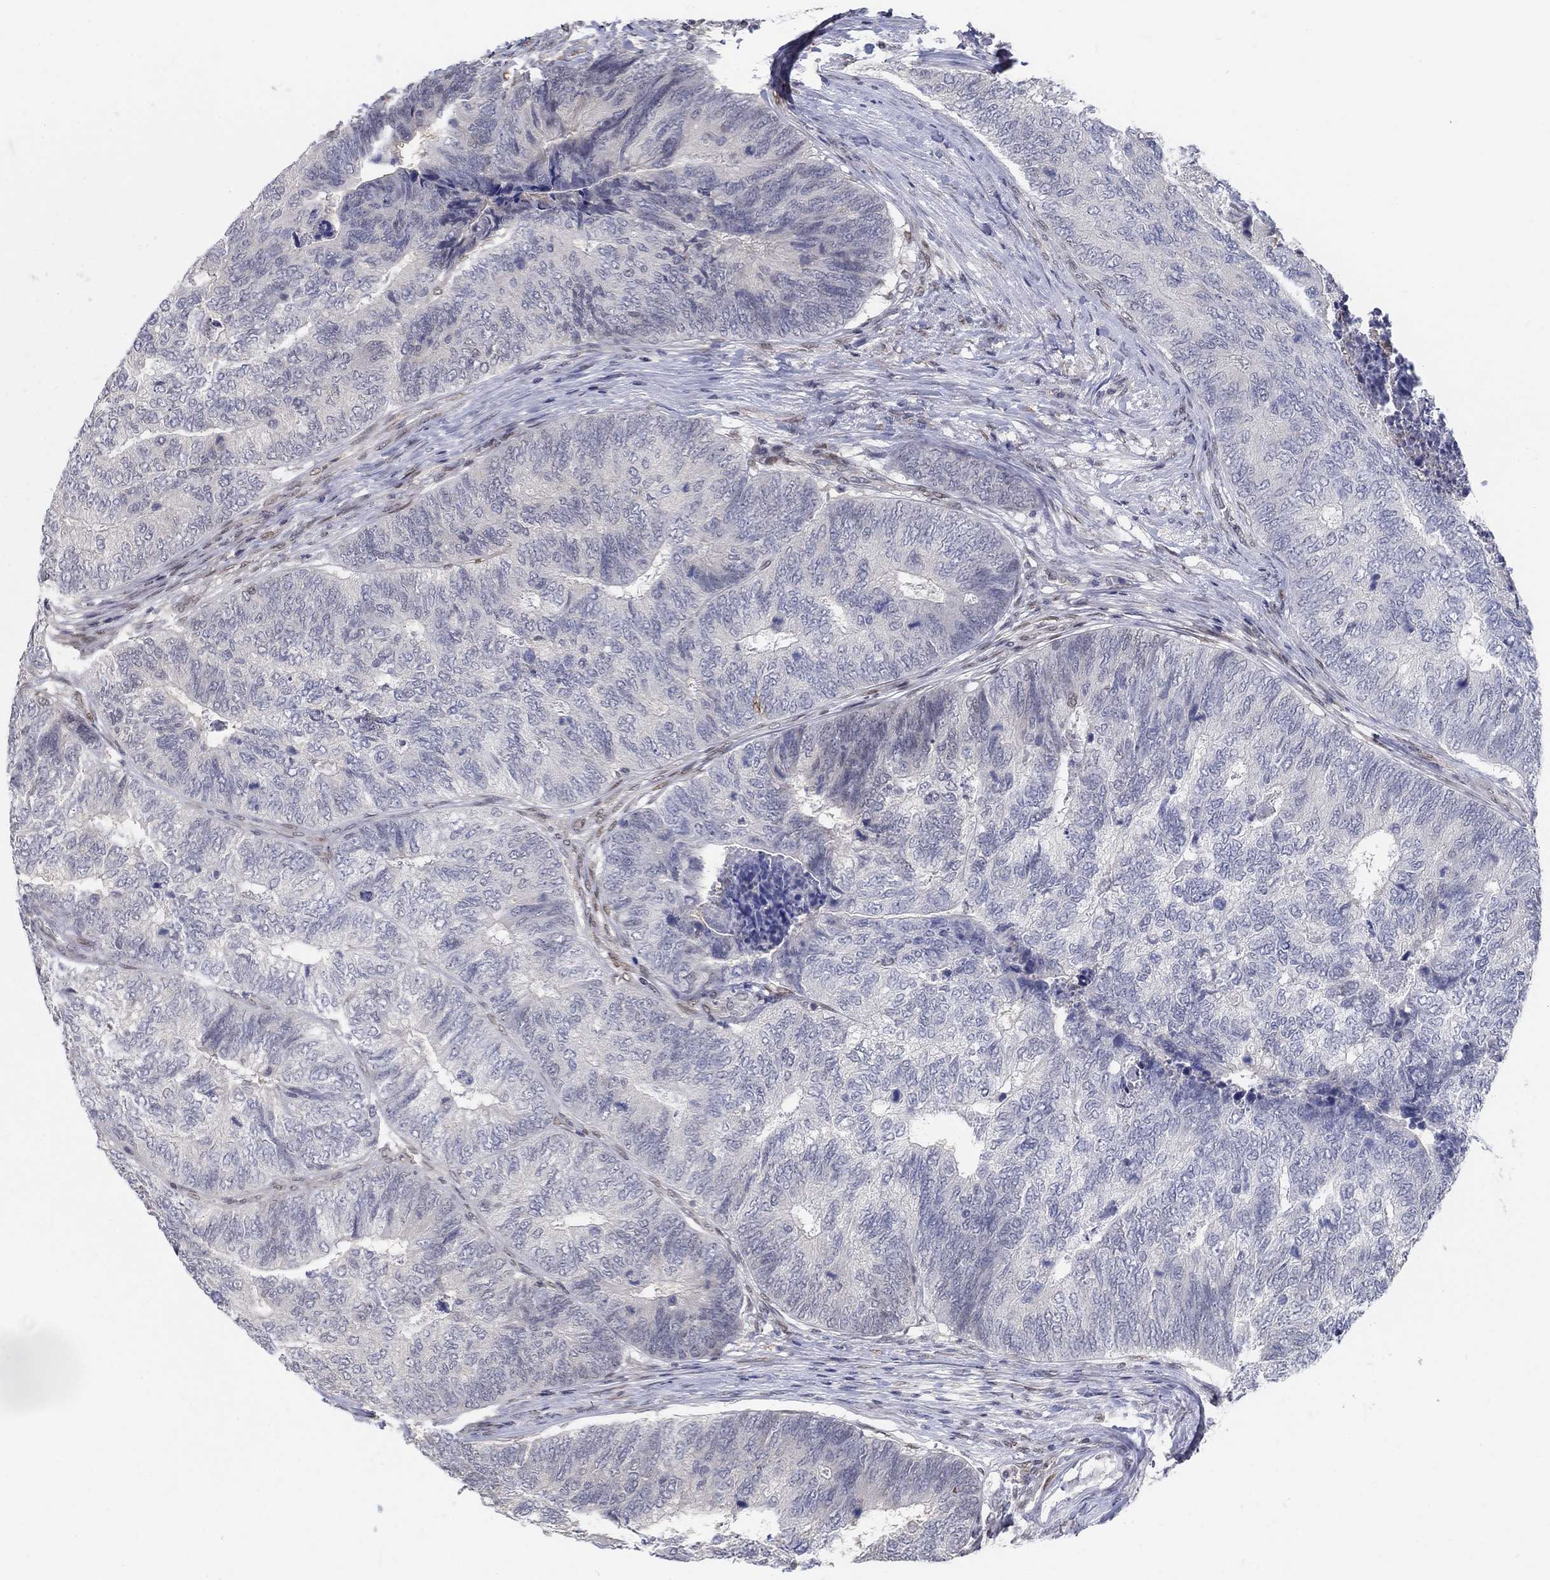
{"staining": {"intensity": "negative", "quantity": "none", "location": "none"}, "tissue": "colorectal cancer", "cell_type": "Tumor cells", "image_type": "cancer", "snomed": [{"axis": "morphology", "description": "Adenocarcinoma, NOS"}, {"axis": "topography", "description": "Colon"}], "caption": "A histopathology image of human colorectal cancer is negative for staining in tumor cells.", "gene": "CENPE", "patient": {"sex": "female", "age": 67}}